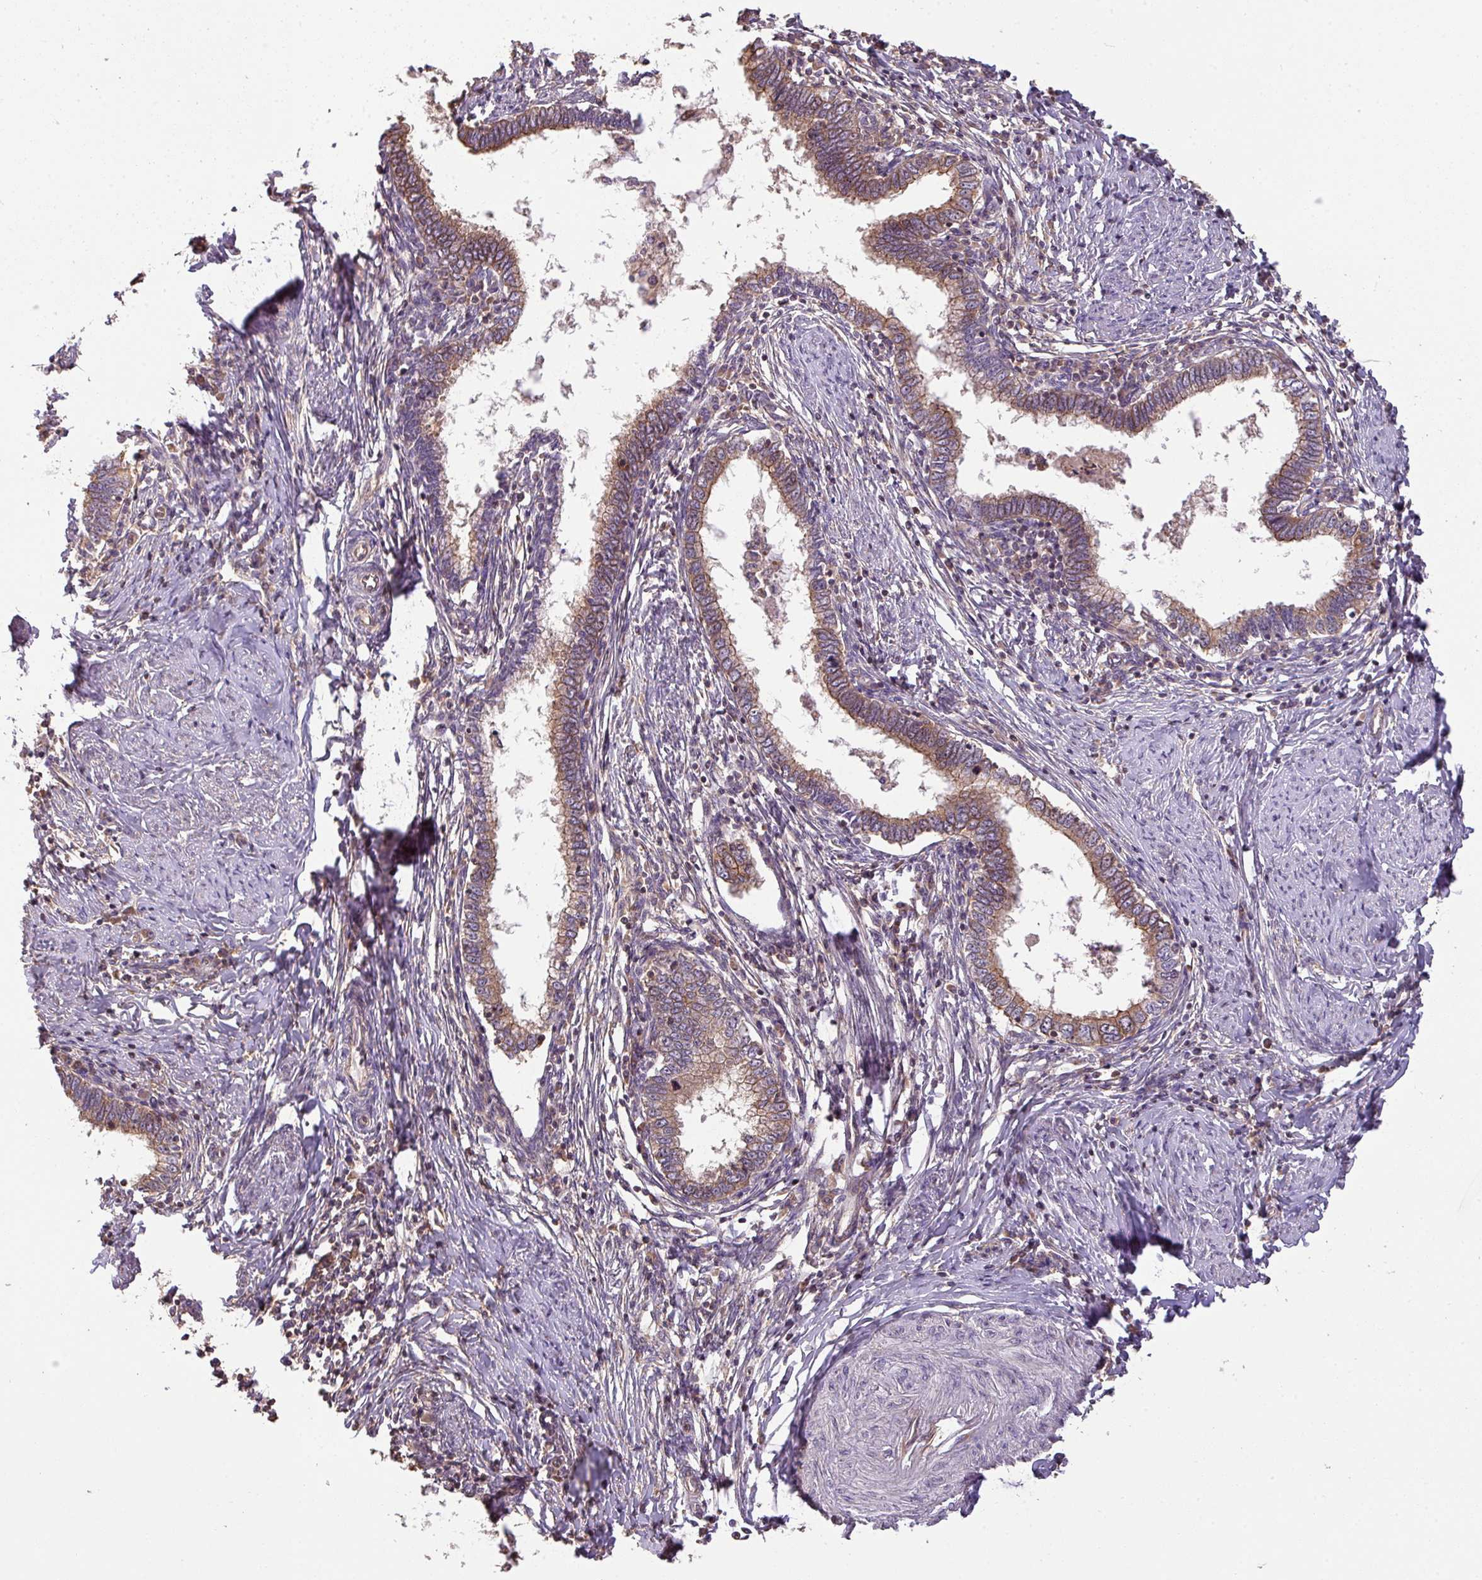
{"staining": {"intensity": "moderate", "quantity": ">75%", "location": "cytoplasmic/membranous"}, "tissue": "cervical cancer", "cell_type": "Tumor cells", "image_type": "cancer", "snomed": [{"axis": "morphology", "description": "Adenocarcinoma, NOS"}, {"axis": "topography", "description": "Cervix"}], "caption": "A high-resolution image shows IHC staining of cervical cancer, which reveals moderate cytoplasmic/membranous expression in about >75% of tumor cells. (brown staining indicates protein expression, while blue staining denotes nuclei).", "gene": "VENTX", "patient": {"sex": "female", "age": 36}}